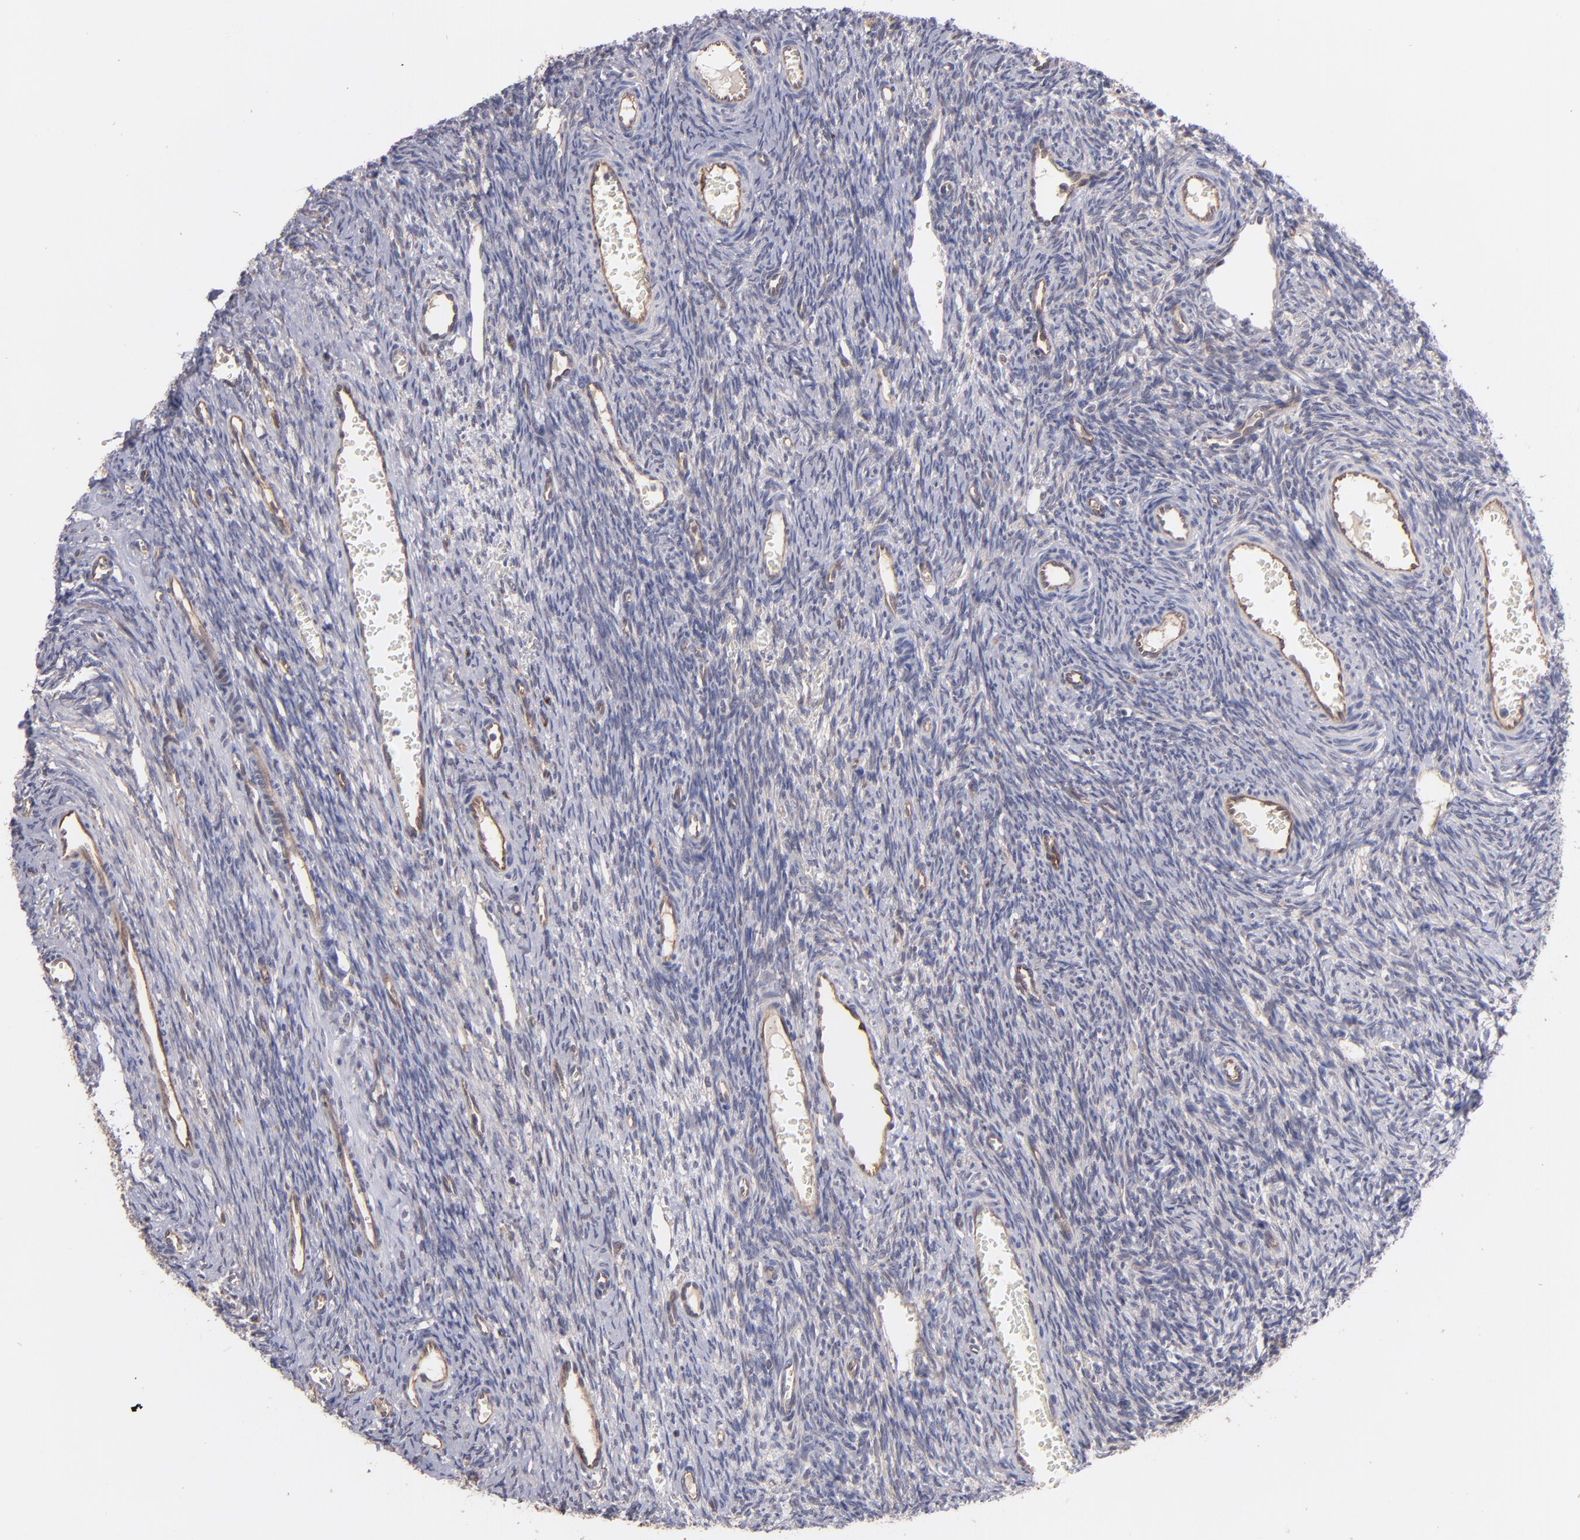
{"staining": {"intensity": "negative", "quantity": "none", "location": "none"}, "tissue": "ovary", "cell_type": "Ovarian stroma cells", "image_type": "normal", "snomed": [{"axis": "morphology", "description": "Normal tissue, NOS"}, {"axis": "topography", "description": "Ovary"}], "caption": "High power microscopy photomicrograph of an immunohistochemistry (IHC) histopathology image of unremarkable ovary, revealing no significant expression in ovarian stroma cells. (Immunohistochemistry, brightfield microscopy, high magnification).", "gene": "ICAM1", "patient": {"sex": "female", "age": 39}}